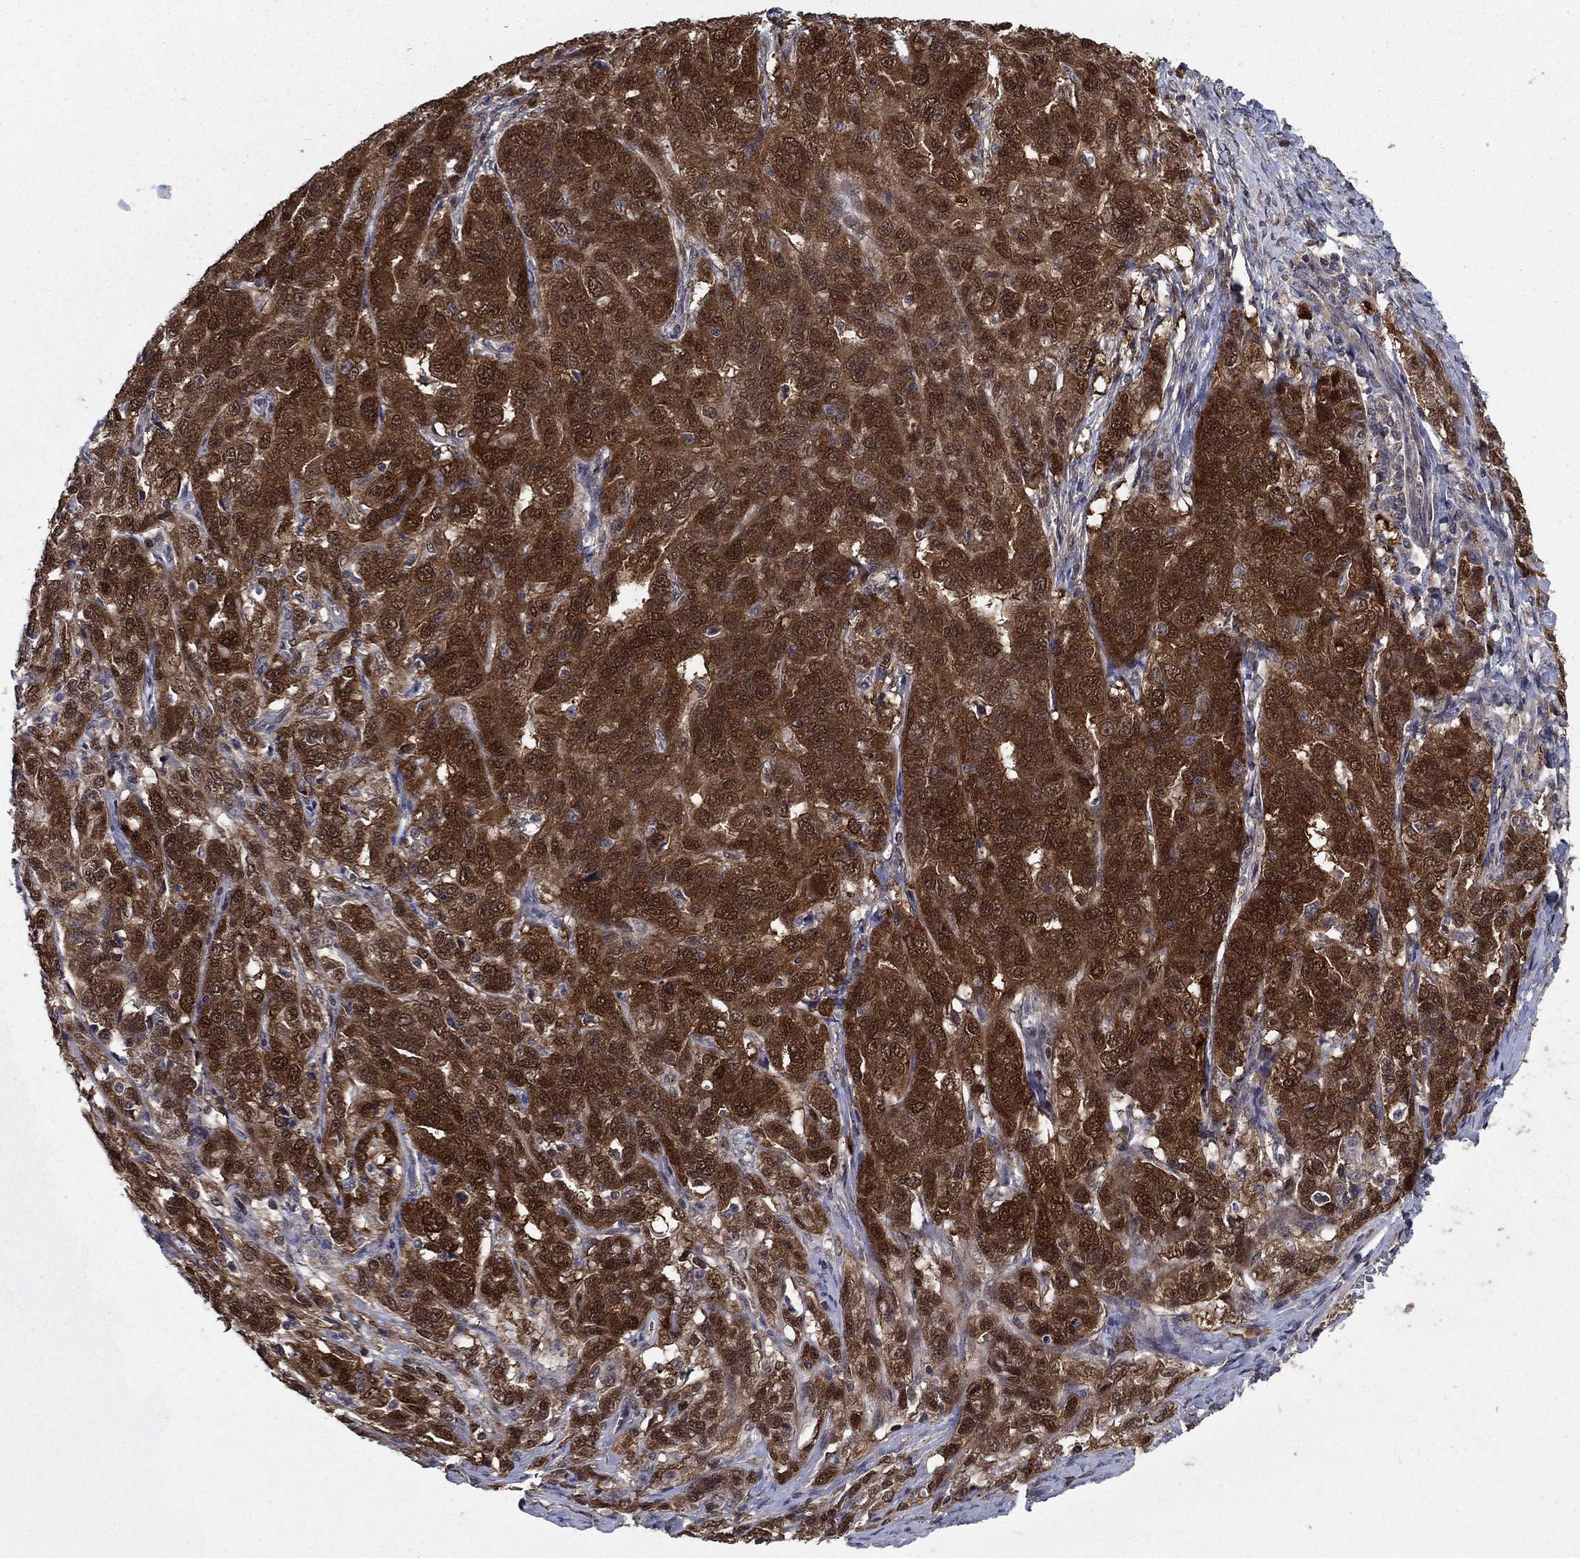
{"staining": {"intensity": "strong", "quantity": ">75%", "location": "cytoplasmic/membranous"}, "tissue": "ovarian cancer", "cell_type": "Tumor cells", "image_type": "cancer", "snomed": [{"axis": "morphology", "description": "Cystadenocarcinoma, serous, NOS"}, {"axis": "topography", "description": "Ovary"}], "caption": "This histopathology image reveals ovarian serous cystadenocarcinoma stained with immunohistochemistry to label a protein in brown. The cytoplasmic/membranous of tumor cells show strong positivity for the protein. Nuclei are counter-stained blue.", "gene": "FKBP4", "patient": {"sex": "female", "age": 71}}